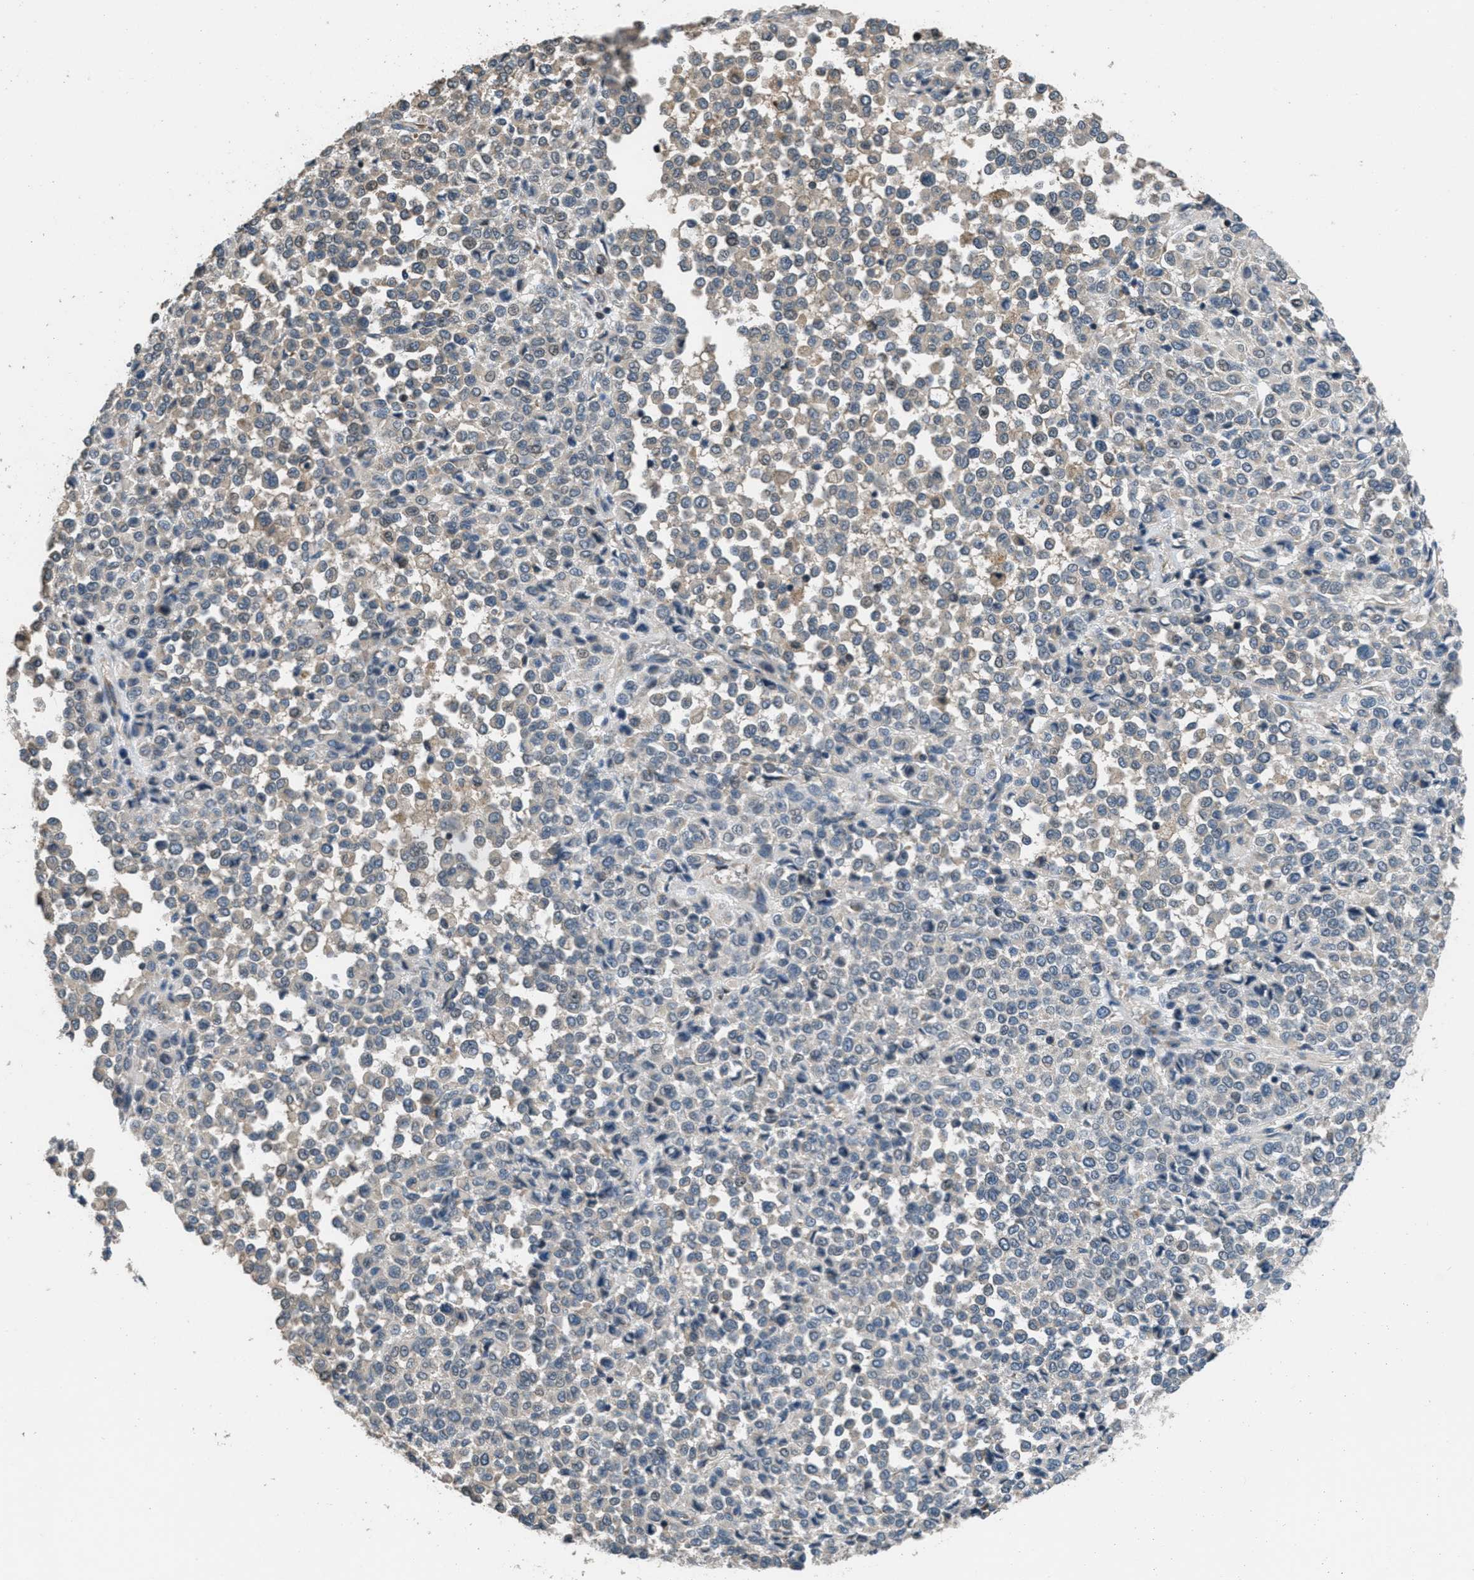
{"staining": {"intensity": "weak", "quantity": "<25%", "location": "cytoplasmic/membranous"}, "tissue": "melanoma", "cell_type": "Tumor cells", "image_type": "cancer", "snomed": [{"axis": "morphology", "description": "Malignant melanoma, Metastatic site"}, {"axis": "topography", "description": "Pancreas"}], "caption": "IHC of human melanoma exhibits no staining in tumor cells. (Immunohistochemistry (ihc), brightfield microscopy, high magnification).", "gene": "NAT1", "patient": {"sex": "female", "age": 30}}